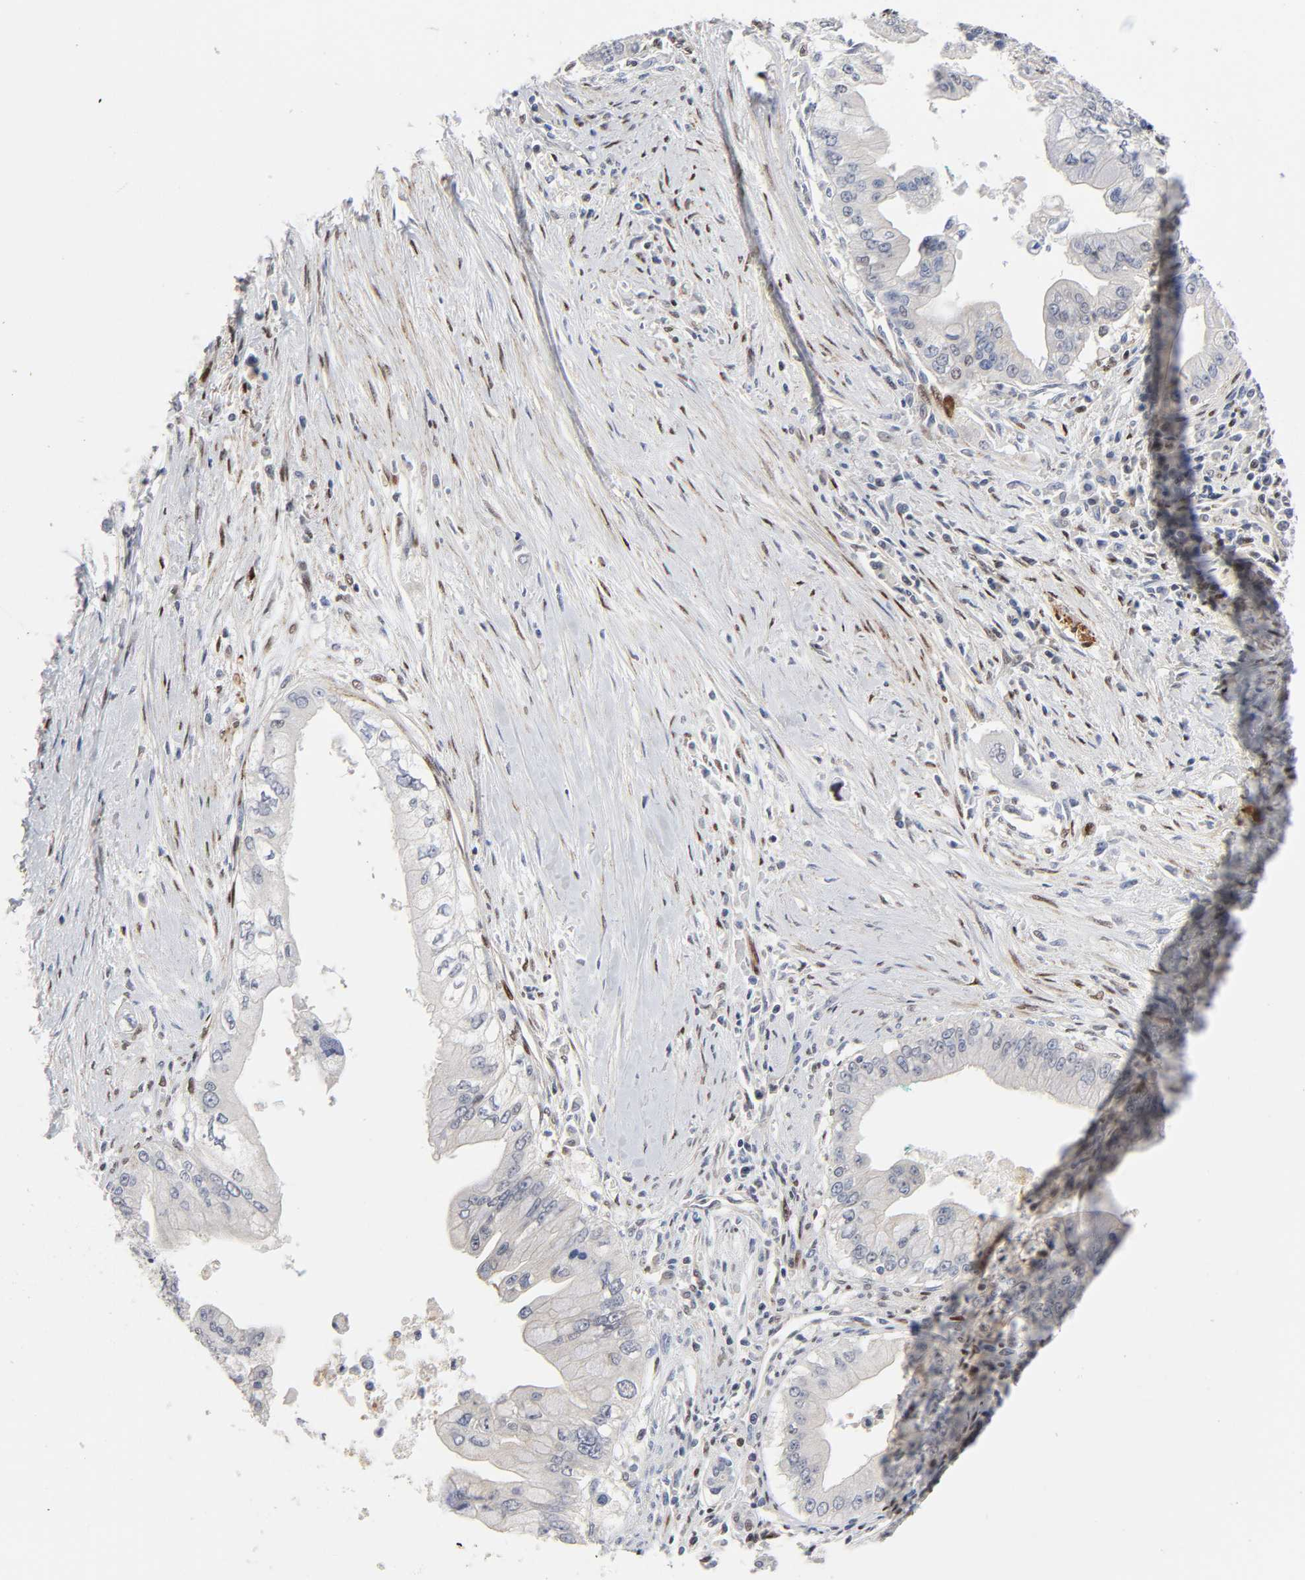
{"staining": {"intensity": "moderate", "quantity": "25%-75%", "location": "cytoplasmic/membranous,nuclear"}, "tissue": "pancreatic cancer", "cell_type": "Tumor cells", "image_type": "cancer", "snomed": [{"axis": "morphology", "description": "Adenocarcinoma, NOS"}, {"axis": "topography", "description": "Pancreas"}], "caption": "A micrograph of pancreatic adenocarcinoma stained for a protein displays moderate cytoplasmic/membranous and nuclear brown staining in tumor cells.", "gene": "STK38", "patient": {"sex": "male", "age": 59}}